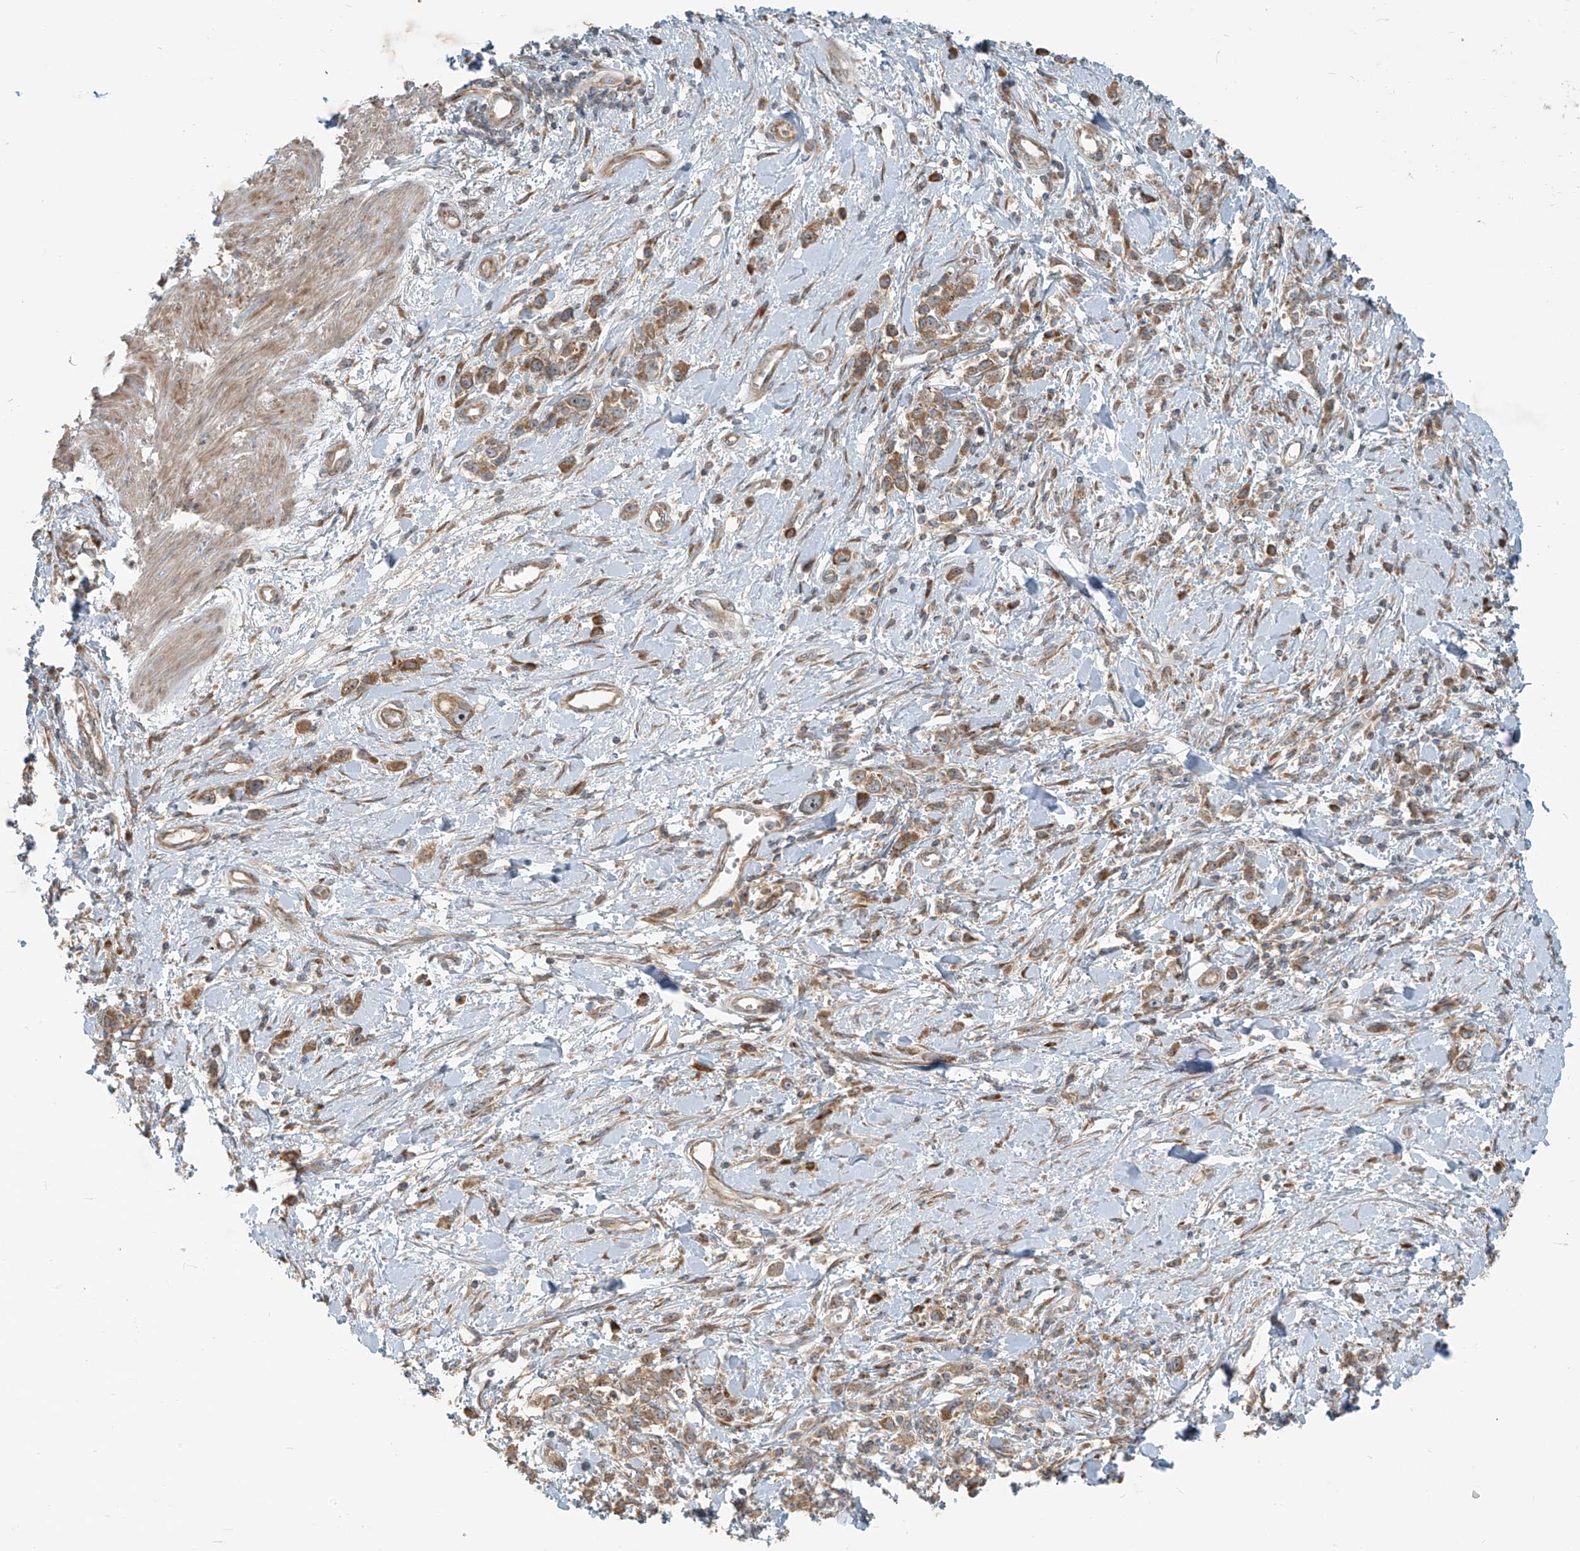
{"staining": {"intensity": "moderate", "quantity": ">75%", "location": "cytoplasmic/membranous"}, "tissue": "stomach cancer", "cell_type": "Tumor cells", "image_type": "cancer", "snomed": [{"axis": "morphology", "description": "Adenocarcinoma, NOS"}, {"axis": "topography", "description": "Stomach"}], "caption": "Immunohistochemistry (IHC) staining of stomach cancer (adenocarcinoma), which demonstrates medium levels of moderate cytoplasmic/membranous staining in about >75% of tumor cells indicating moderate cytoplasmic/membranous protein staining. The staining was performed using DAB (brown) for protein detection and nuclei were counterstained in hematoxylin (blue).", "gene": "KATNIP", "patient": {"sex": "female", "age": 76}}